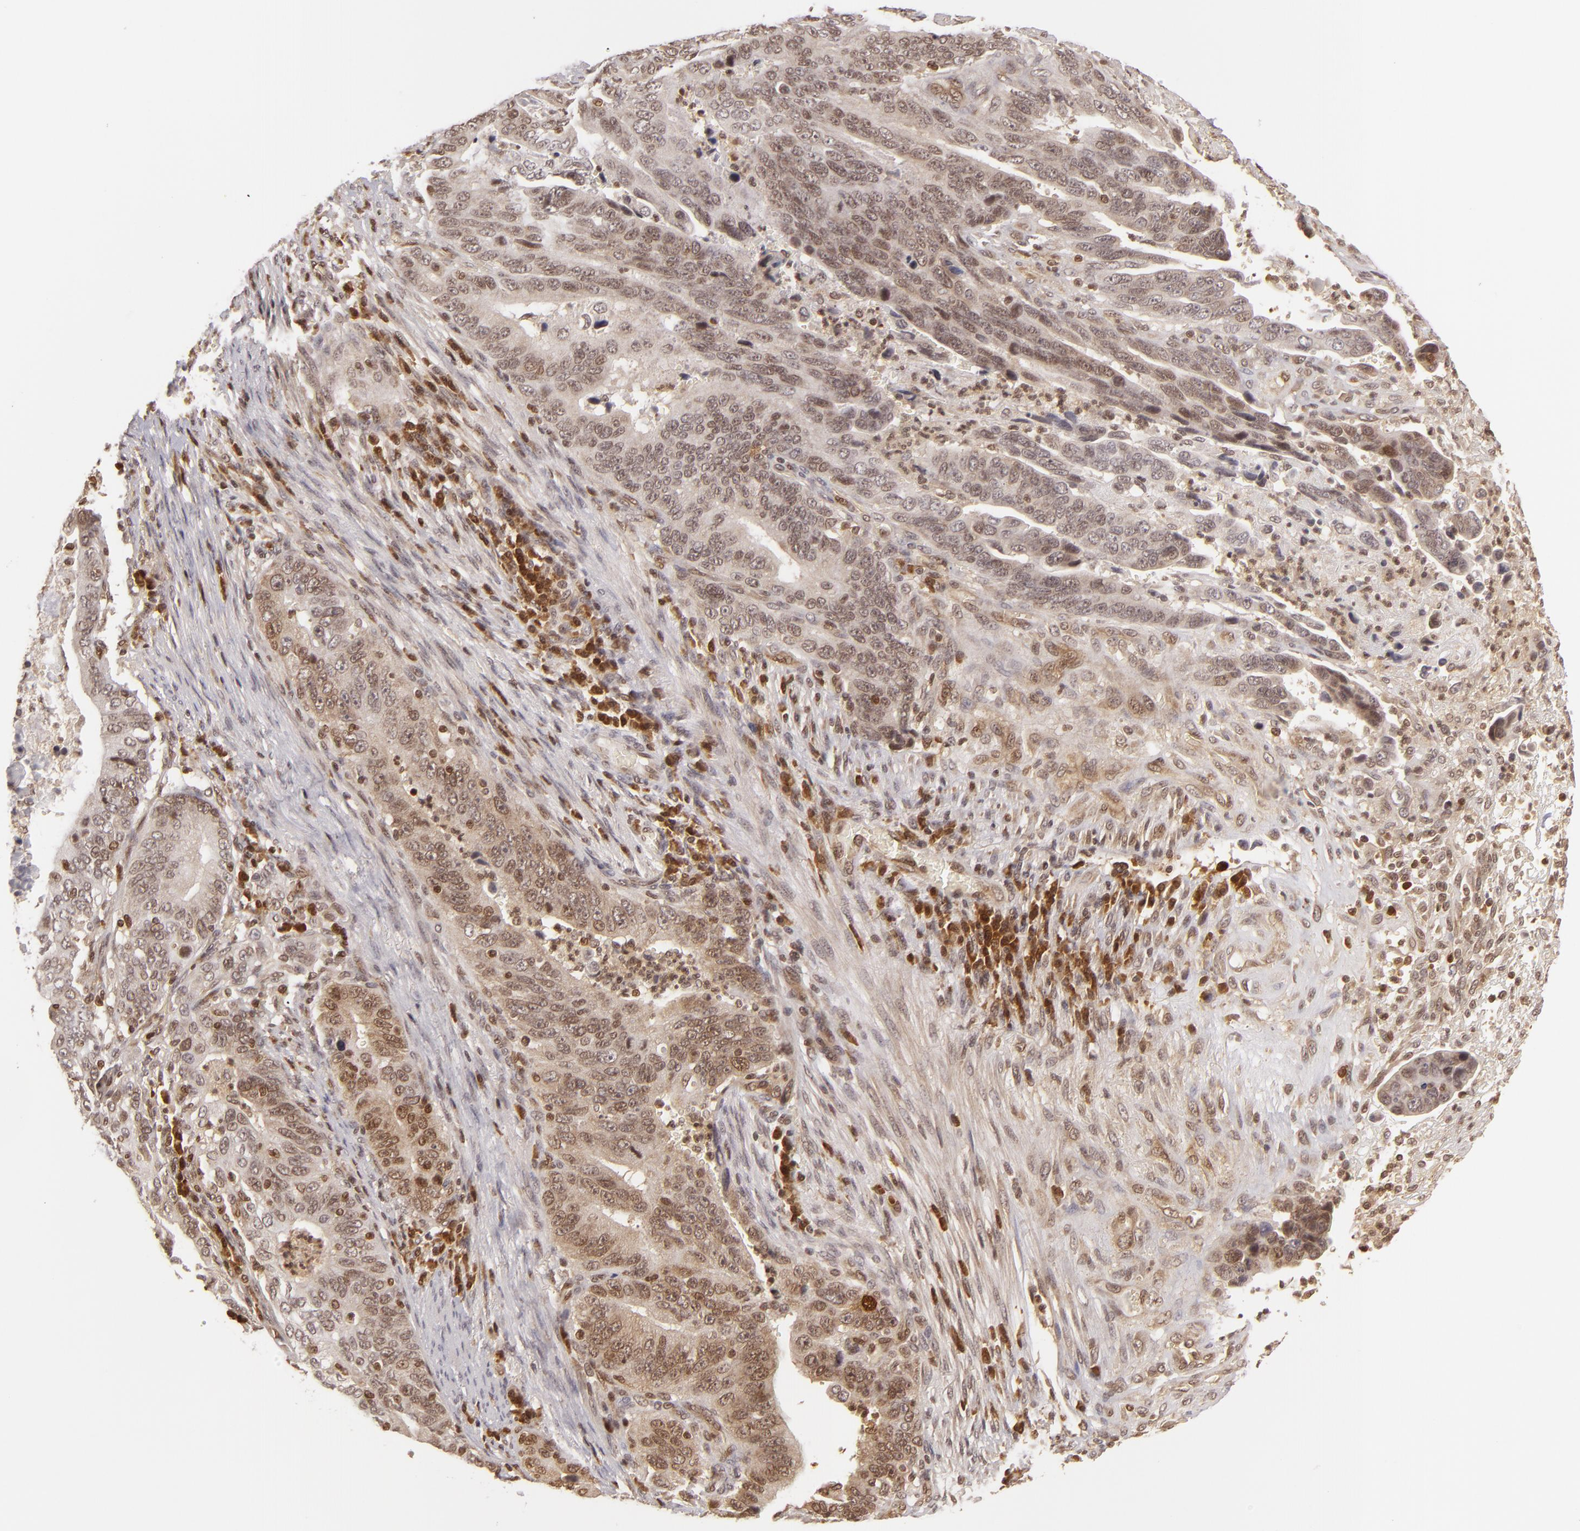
{"staining": {"intensity": "weak", "quantity": ">75%", "location": "cytoplasmic/membranous"}, "tissue": "stomach cancer", "cell_type": "Tumor cells", "image_type": "cancer", "snomed": [{"axis": "morphology", "description": "Adenocarcinoma, NOS"}, {"axis": "topography", "description": "Stomach, upper"}], "caption": "The image reveals immunohistochemical staining of stomach cancer. There is weak cytoplasmic/membranous staining is present in about >75% of tumor cells. (DAB IHC, brown staining for protein, blue staining for nuclei).", "gene": "ZBTB33", "patient": {"sex": "female", "age": 50}}